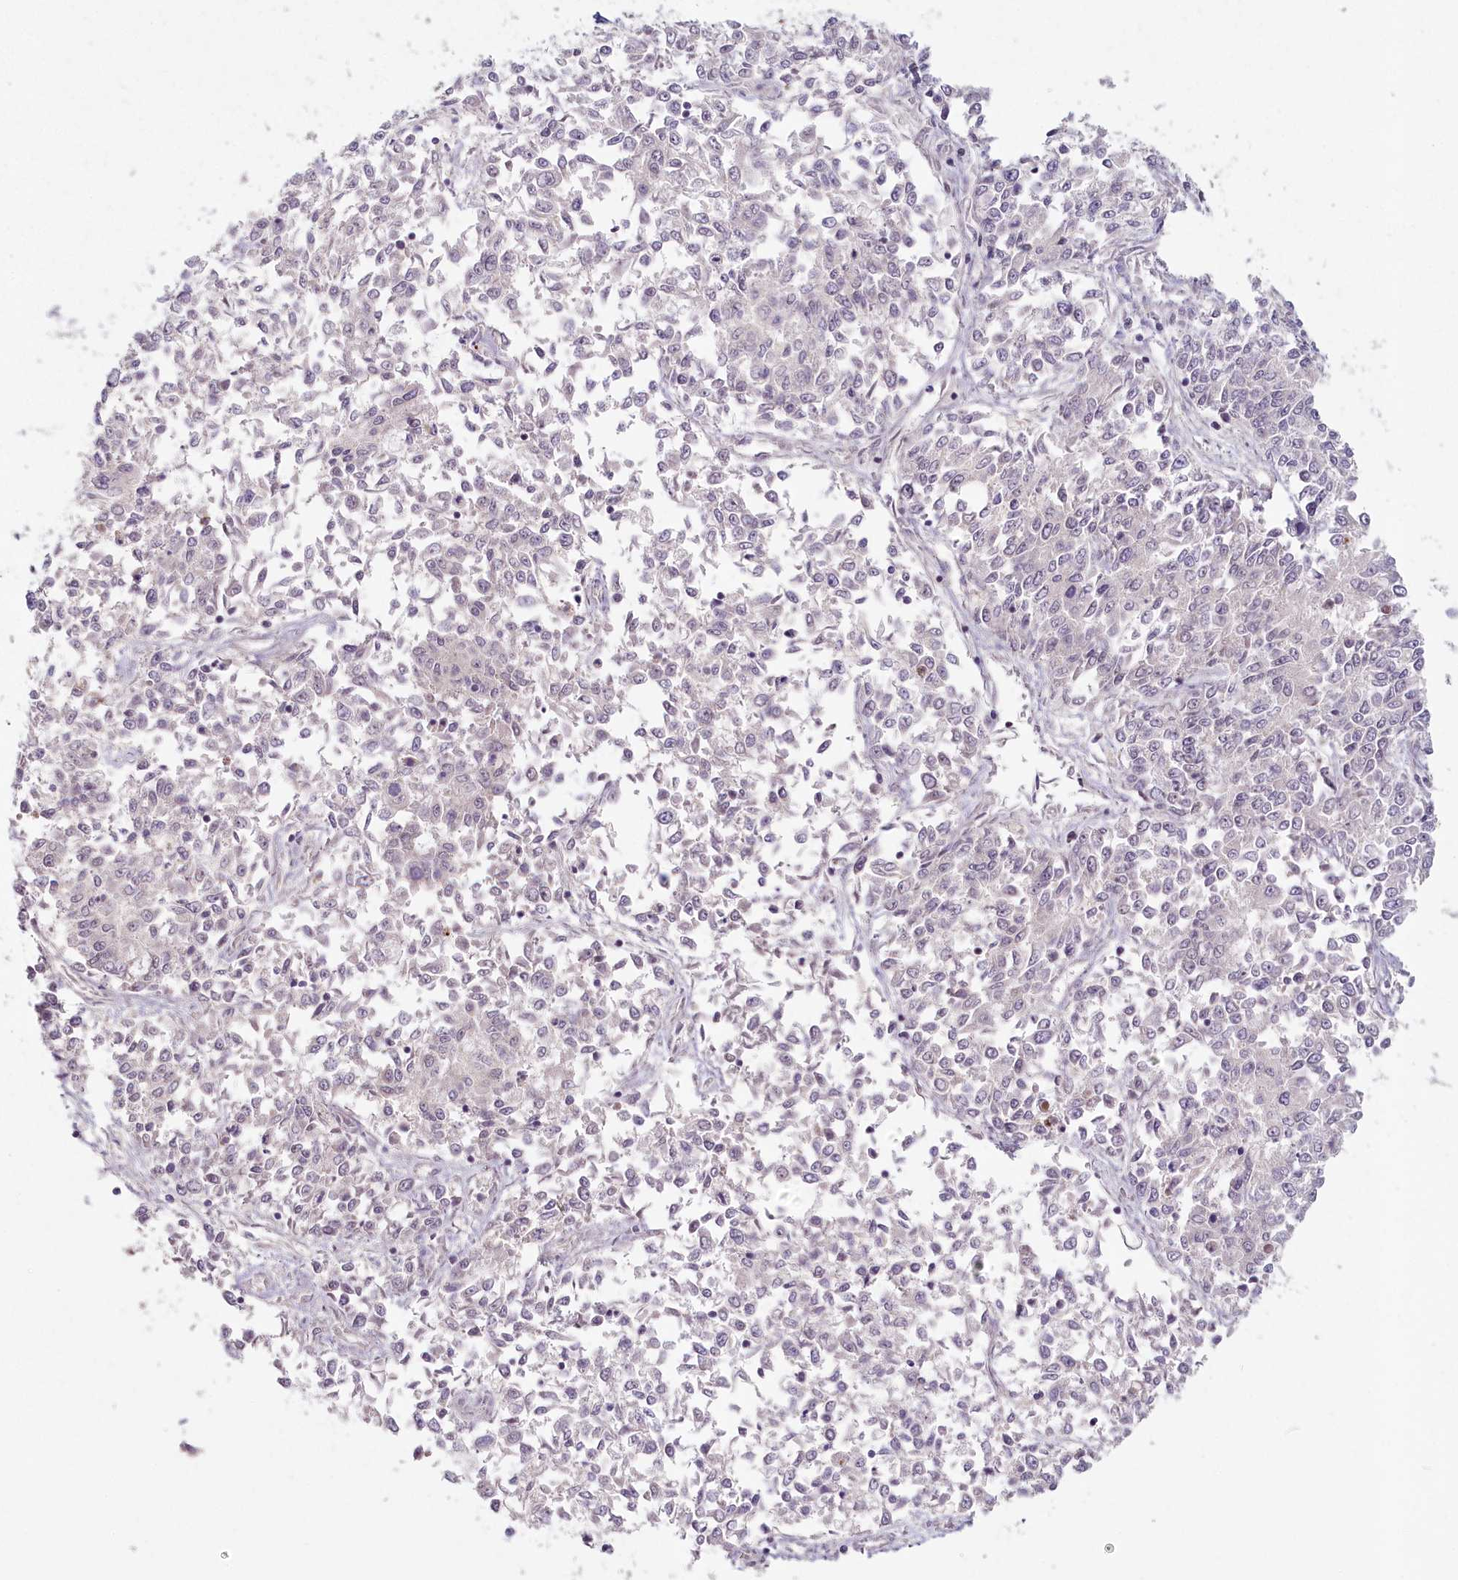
{"staining": {"intensity": "weak", "quantity": "25%-75%", "location": "nuclear"}, "tissue": "endometrial cancer", "cell_type": "Tumor cells", "image_type": "cancer", "snomed": [{"axis": "morphology", "description": "Adenocarcinoma, NOS"}, {"axis": "topography", "description": "Endometrium"}], "caption": "The immunohistochemical stain highlights weak nuclear positivity in tumor cells of endometrial cancer (adenocarcinoma) tissue.", "gene": "FAM204A", "patient": {"sex": "female", "age": 50}}